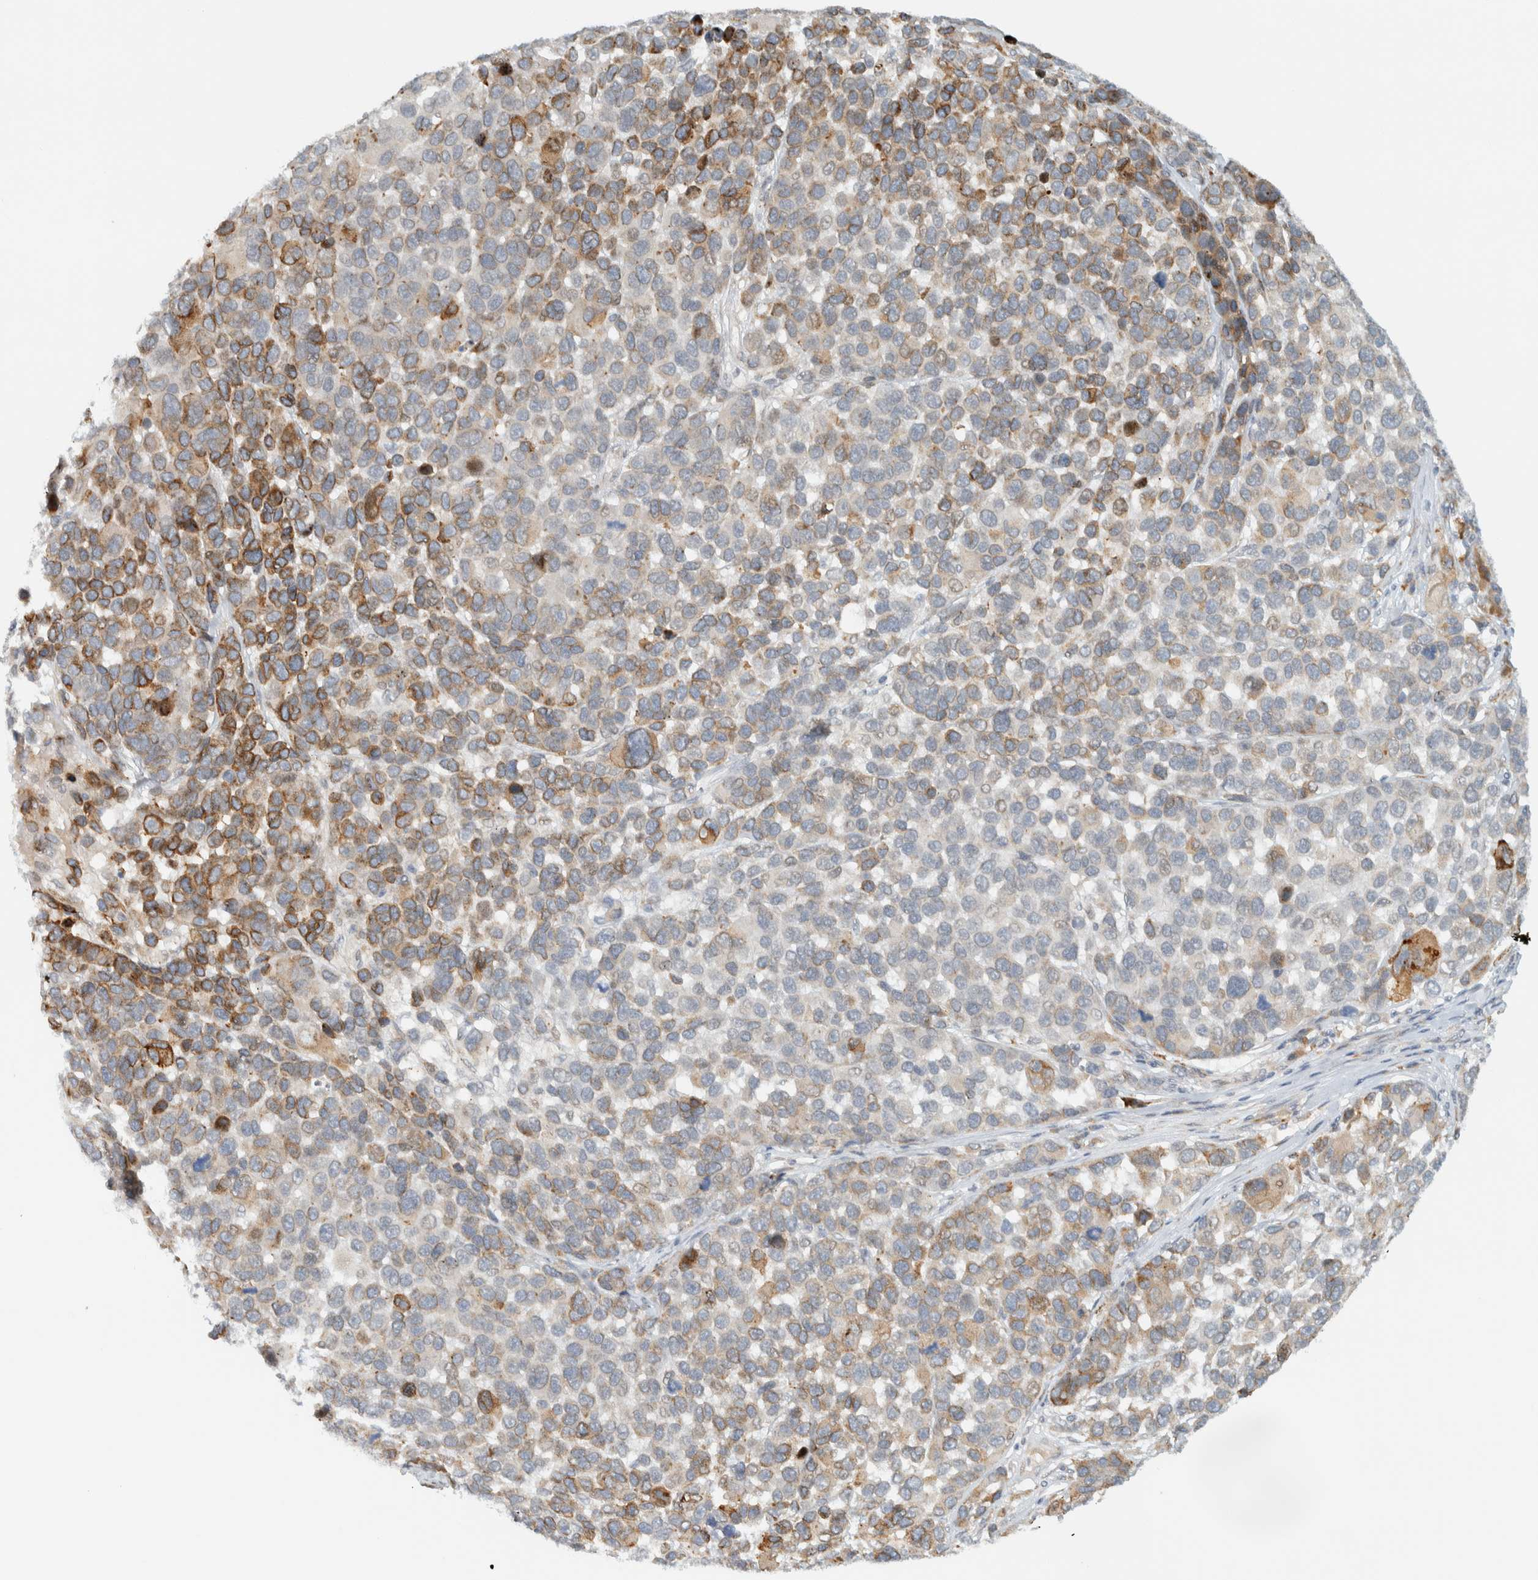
{"staining": {"intensity": "moderate", "quantity": "25%-75%", "location": "cytoplasmic/membranous"}, "tissue": "melanoma", "cell_type": "Tumor cells", "image_type": "cancer", "snomed": [{"axis": "morphology", "description": "Malignant melanoma, NOS"}, {"axis": "topography", "description": "Skin"}], "caption": "Human melanoma stained with a protein marker shows moderate staining in tumor cells.", "gene": "ITPRID1", "patient": {"sex": "male", "age": 53}}